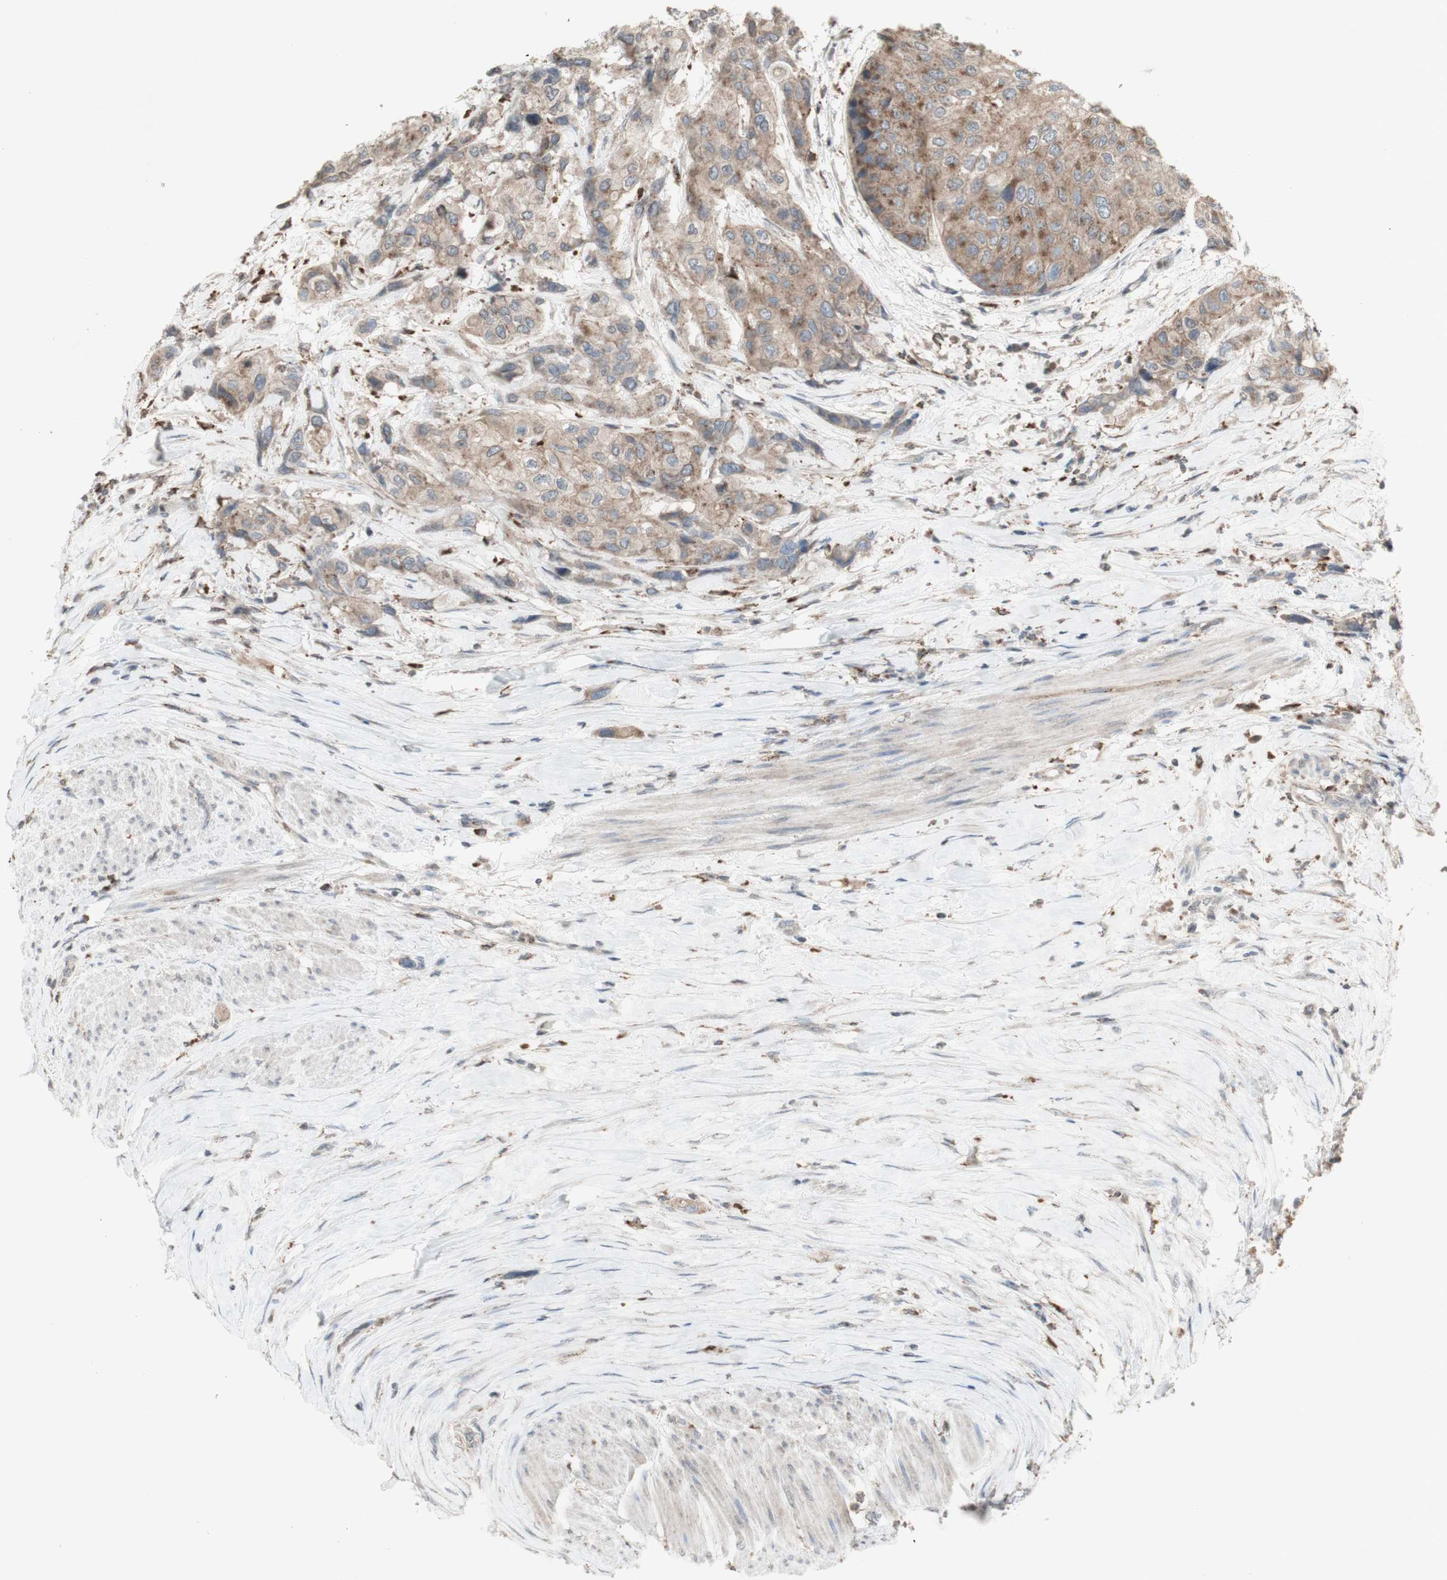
{"staining": {"intensity": "weak", "quantity": ">75%", "location": "cytoplasmic/membranous"}, "tissue": "urothelial cancer", "cell_type": "Tumor cells", "image_type": "cancer", "snomed": [{"axis": "morphology", "description": "Urothelial carcinoma, High grade"}, {"axis": "topography", "description": "Urinary bladder"}], "caption": "Human high-grade urothelial carcinoma stained with a protein marker demonstrates weak staining in tumor cells.", "gene": "ATP6V1E1", "patient": {"sex": "female", "age": 56}}